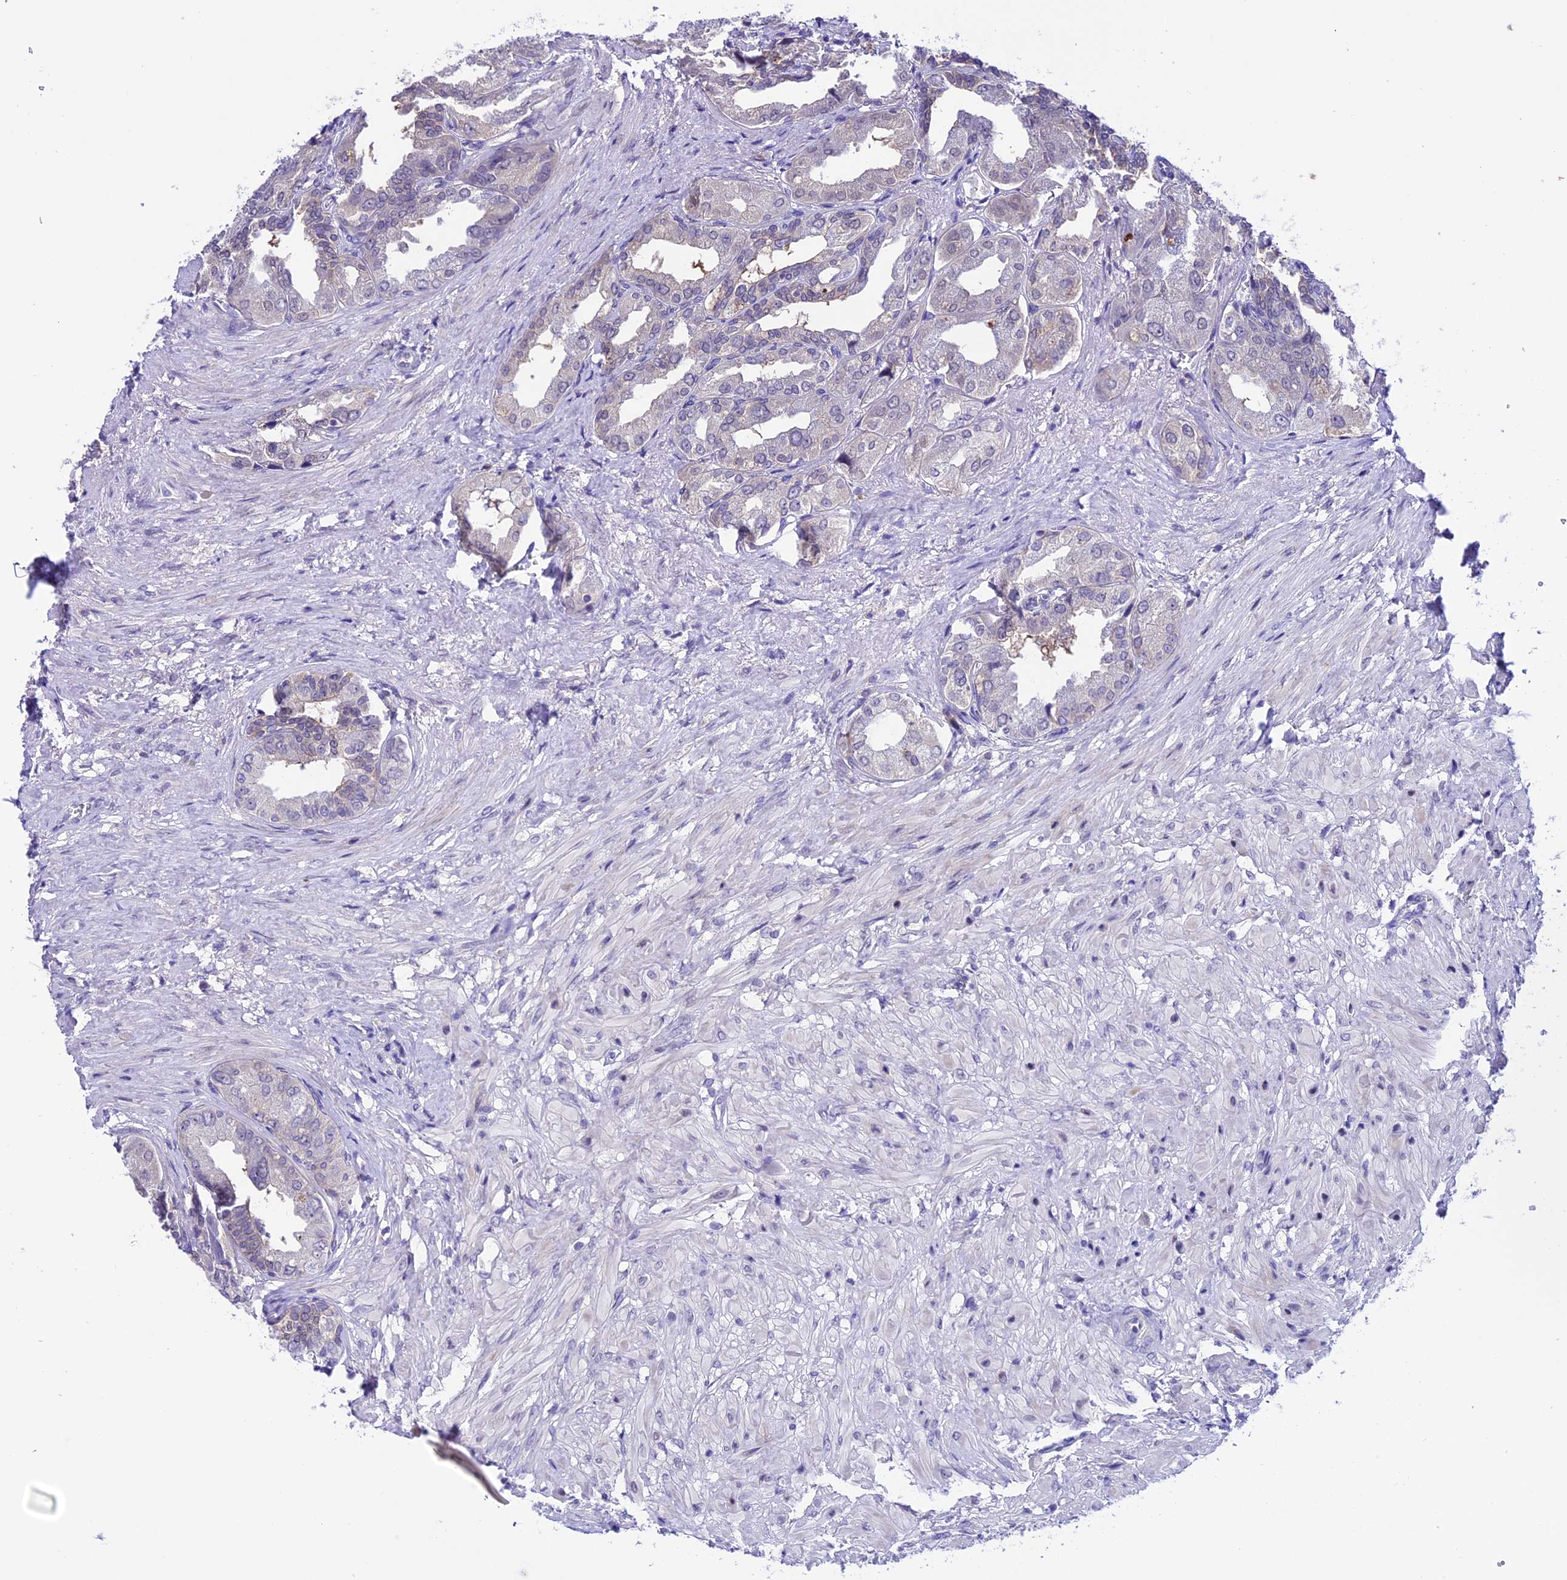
{"staining": {"intensity": "weak", "quantity": "<25%", "location": "cytoplasmic/membranous"}, "tissue": "seminal vesicle", "cell_type": "Glandular cells", "image_type": "normal", "snomed": [{"axis": "morphology", "description": "Normal tissue, NOS"}, {"axis": "topography", "description": "Seminal veicle"}], "caption": "An image of human seminal vesicle is negative for staining in glandular cells. (Brightfield microscopy of DAB (3,3'-diaminobenzidine) immunohistochemistry at high magnification).", "gene": "XKR7", "patient": {"sex": "male", "age": 63}}